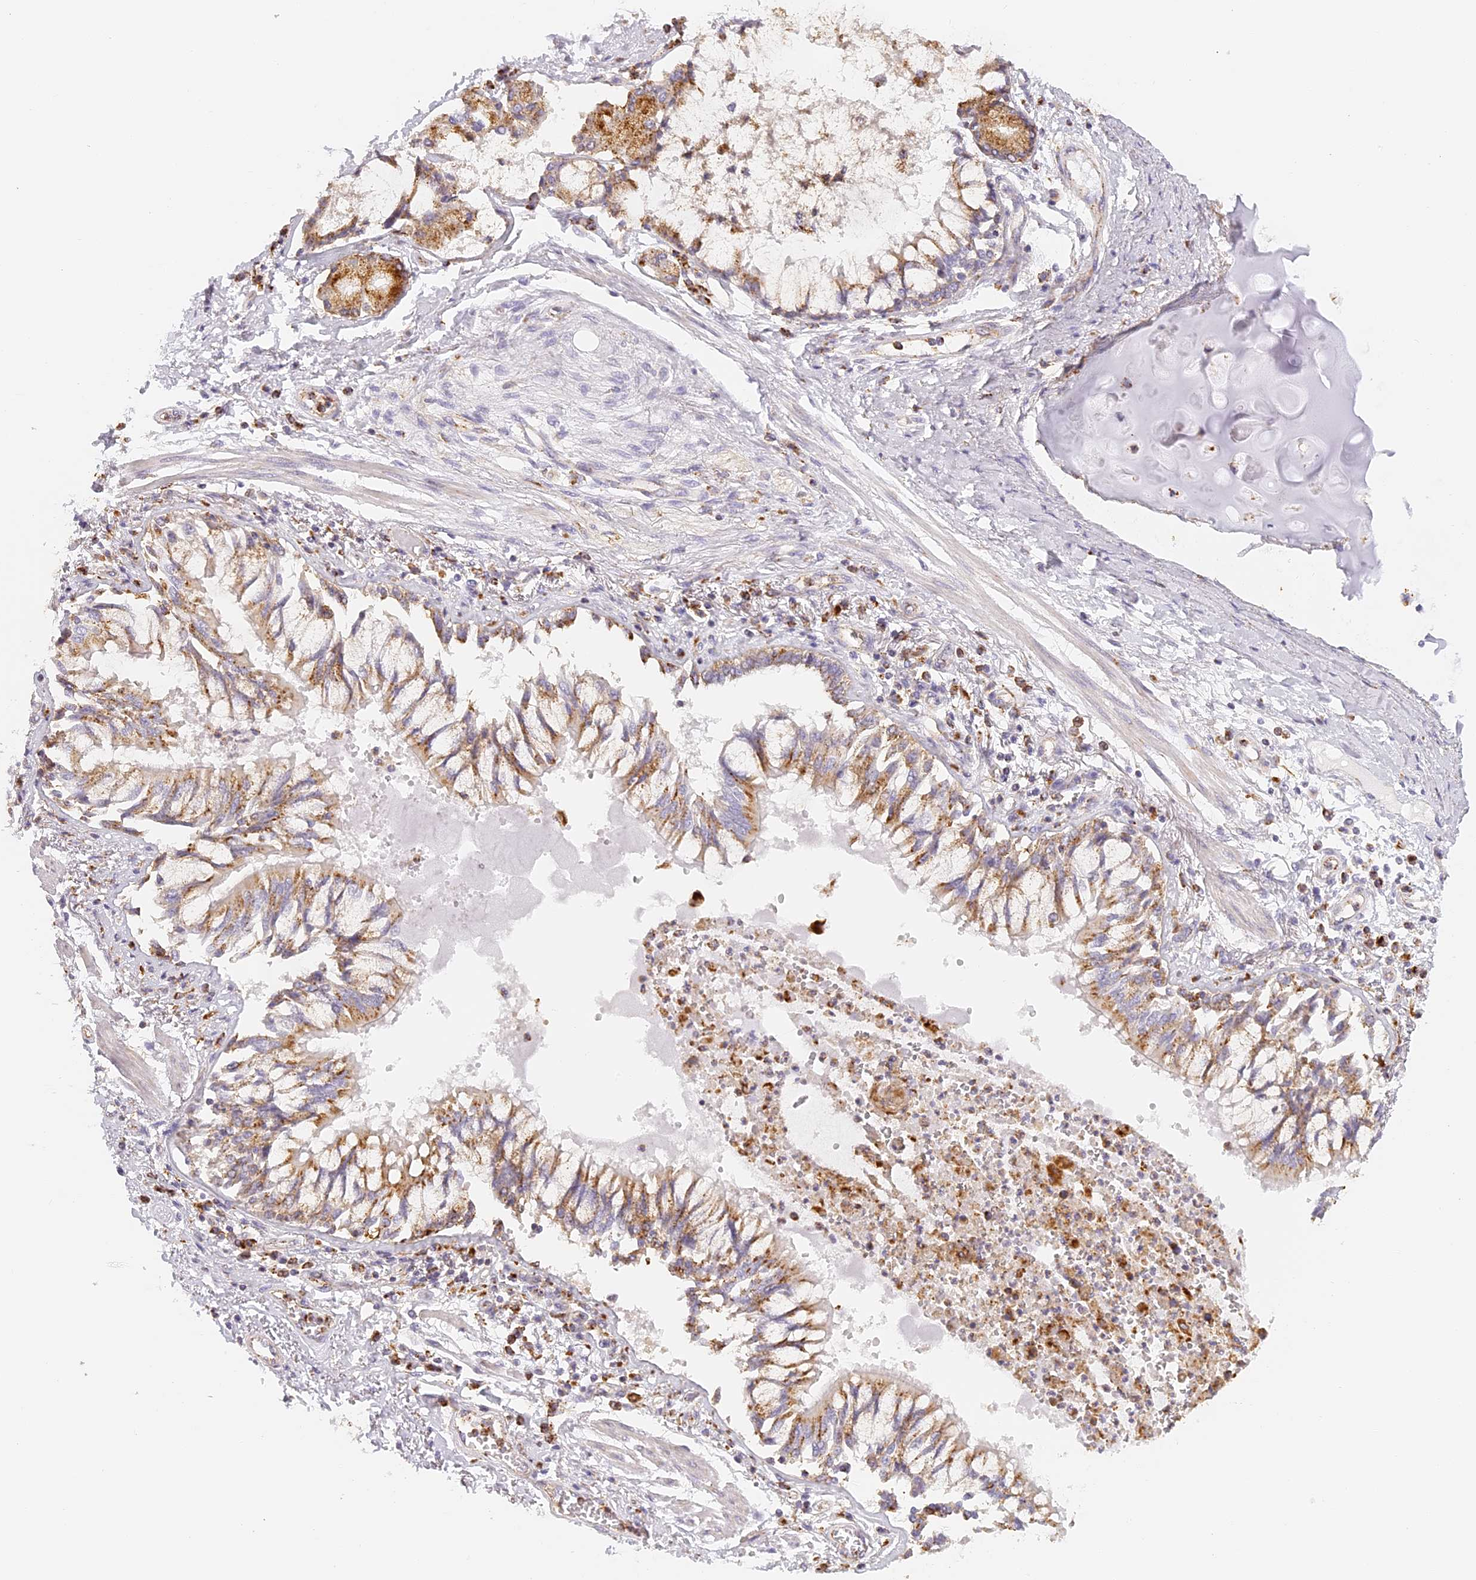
{"staining": {"intensity": "moderate", "quantity": ">75%", "location": "cytoplasmic/membranous"}, "tissue": "bronchus", "cell_type": "Respiratory epithelial cells", "image_type": "normal", "snomed": [{"axis": "morphology", "description": "Normal tissue, NOS"}, {"axis": "topography", "description": "Cartilage tissue"}, {"axis": "topography", "description": "Bronchus"}, {"axis": "topography", "description": "Lung"}], "caption": "Immunohistochemistry image of unremarkable bronchus: bronchus stained using immunohistochemistry (IHC) exhibits medium levels of moderate protein expression localized specifically in the cytoplasmic/membranous of respiratory epithelial cells, appearing as a cytoplasmic/membranous brown color.", "gene": "LAMP2", "patient": {"sex": "female", "age": 49}}